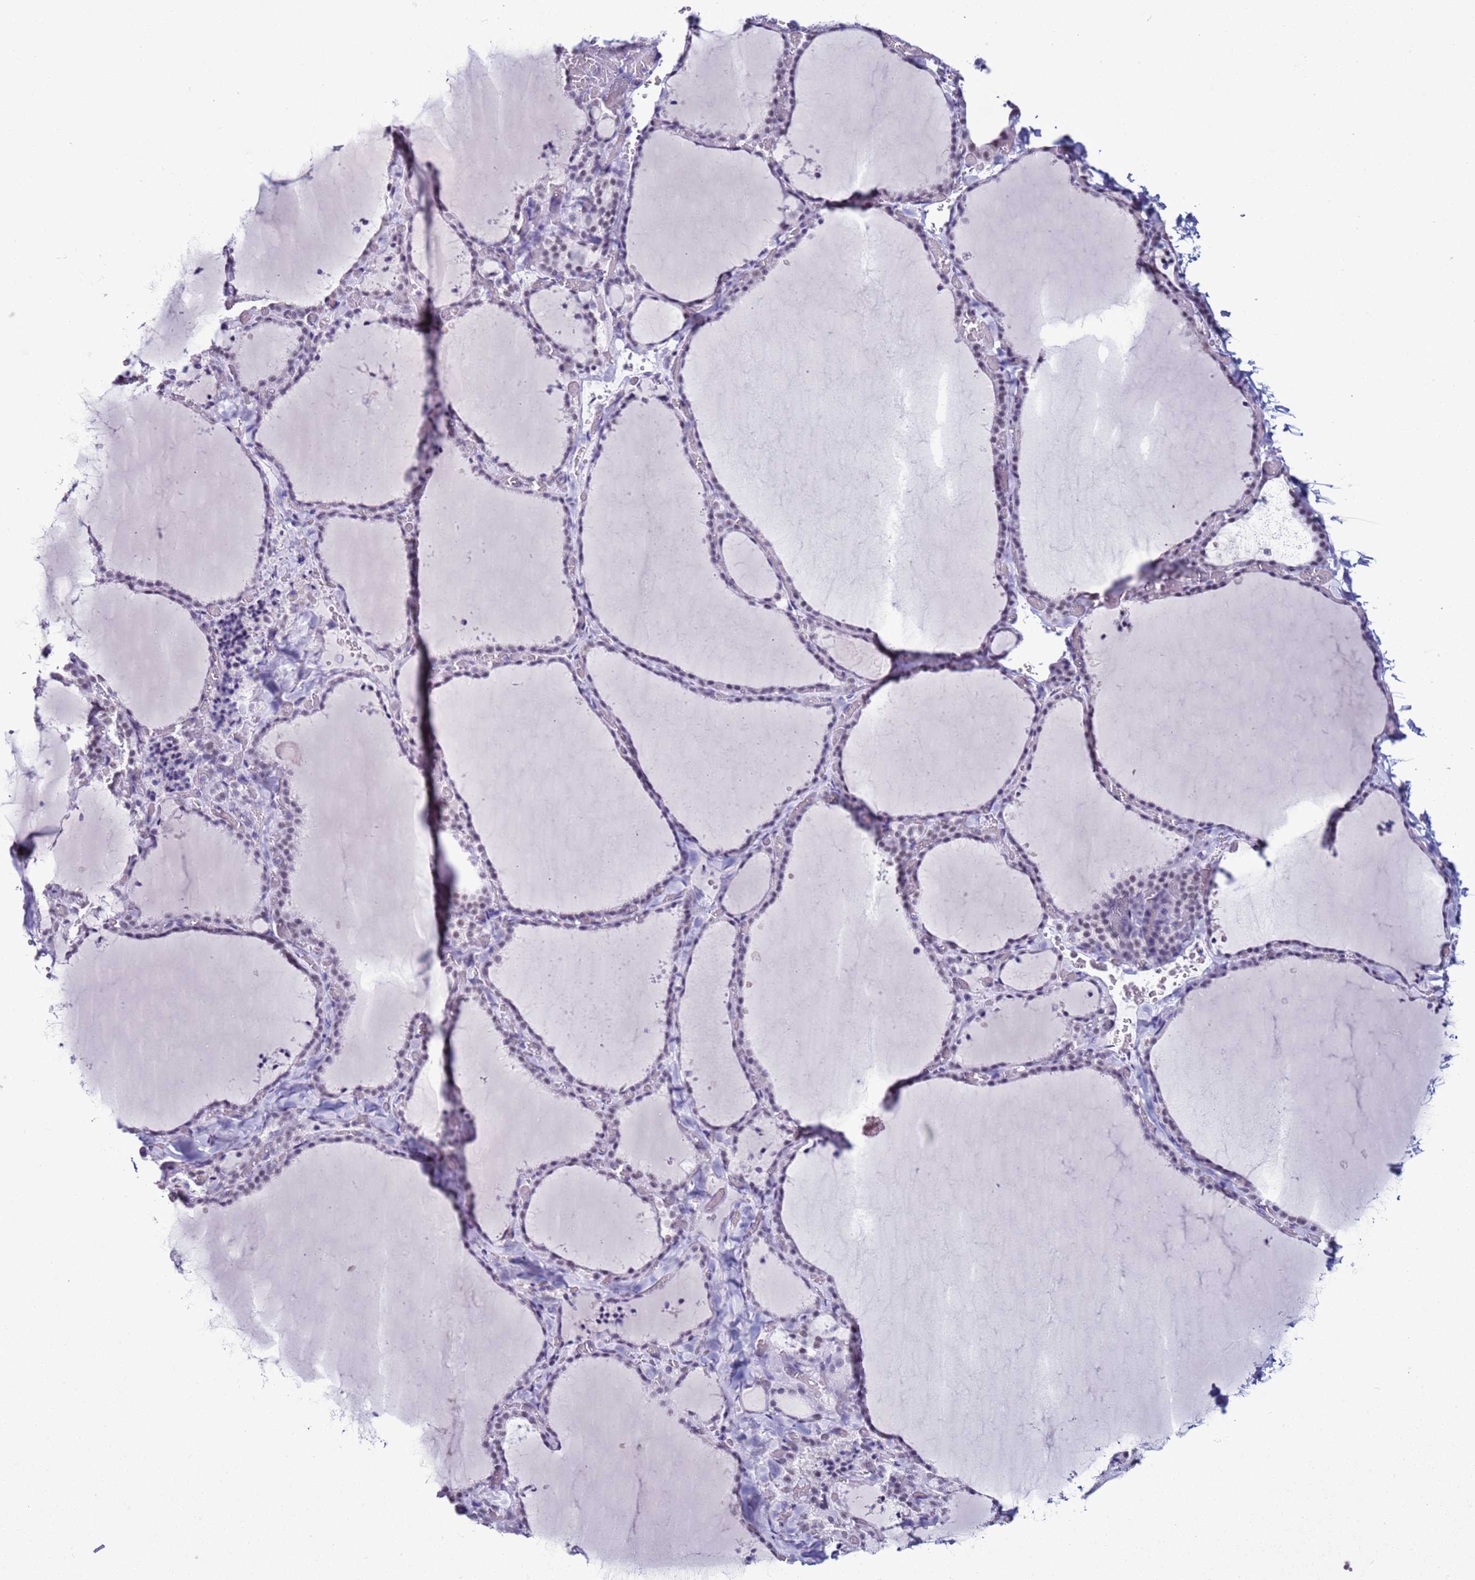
{"staining": {"intensity": "negative", "quantity": "none", "location": "none"}, "tissue": "thyroid gland", "cell_type": "Glandular cells", "image_type": "normal", "snomed": [{"axis": "morphology", "description": "Normal tissue, NOS"}, {"axis": "topography", "description": "Thyroid gland"}], "caption": "Micrograph shows no significant protein expression in glandular cells of benign thyroid gland. (DAB (3,3'-diaminobenzidine) immunohistochemistry with hematoxylin counter stain).", "gene": "DHX15", "patient": {"sex": "female", "age": 22}}